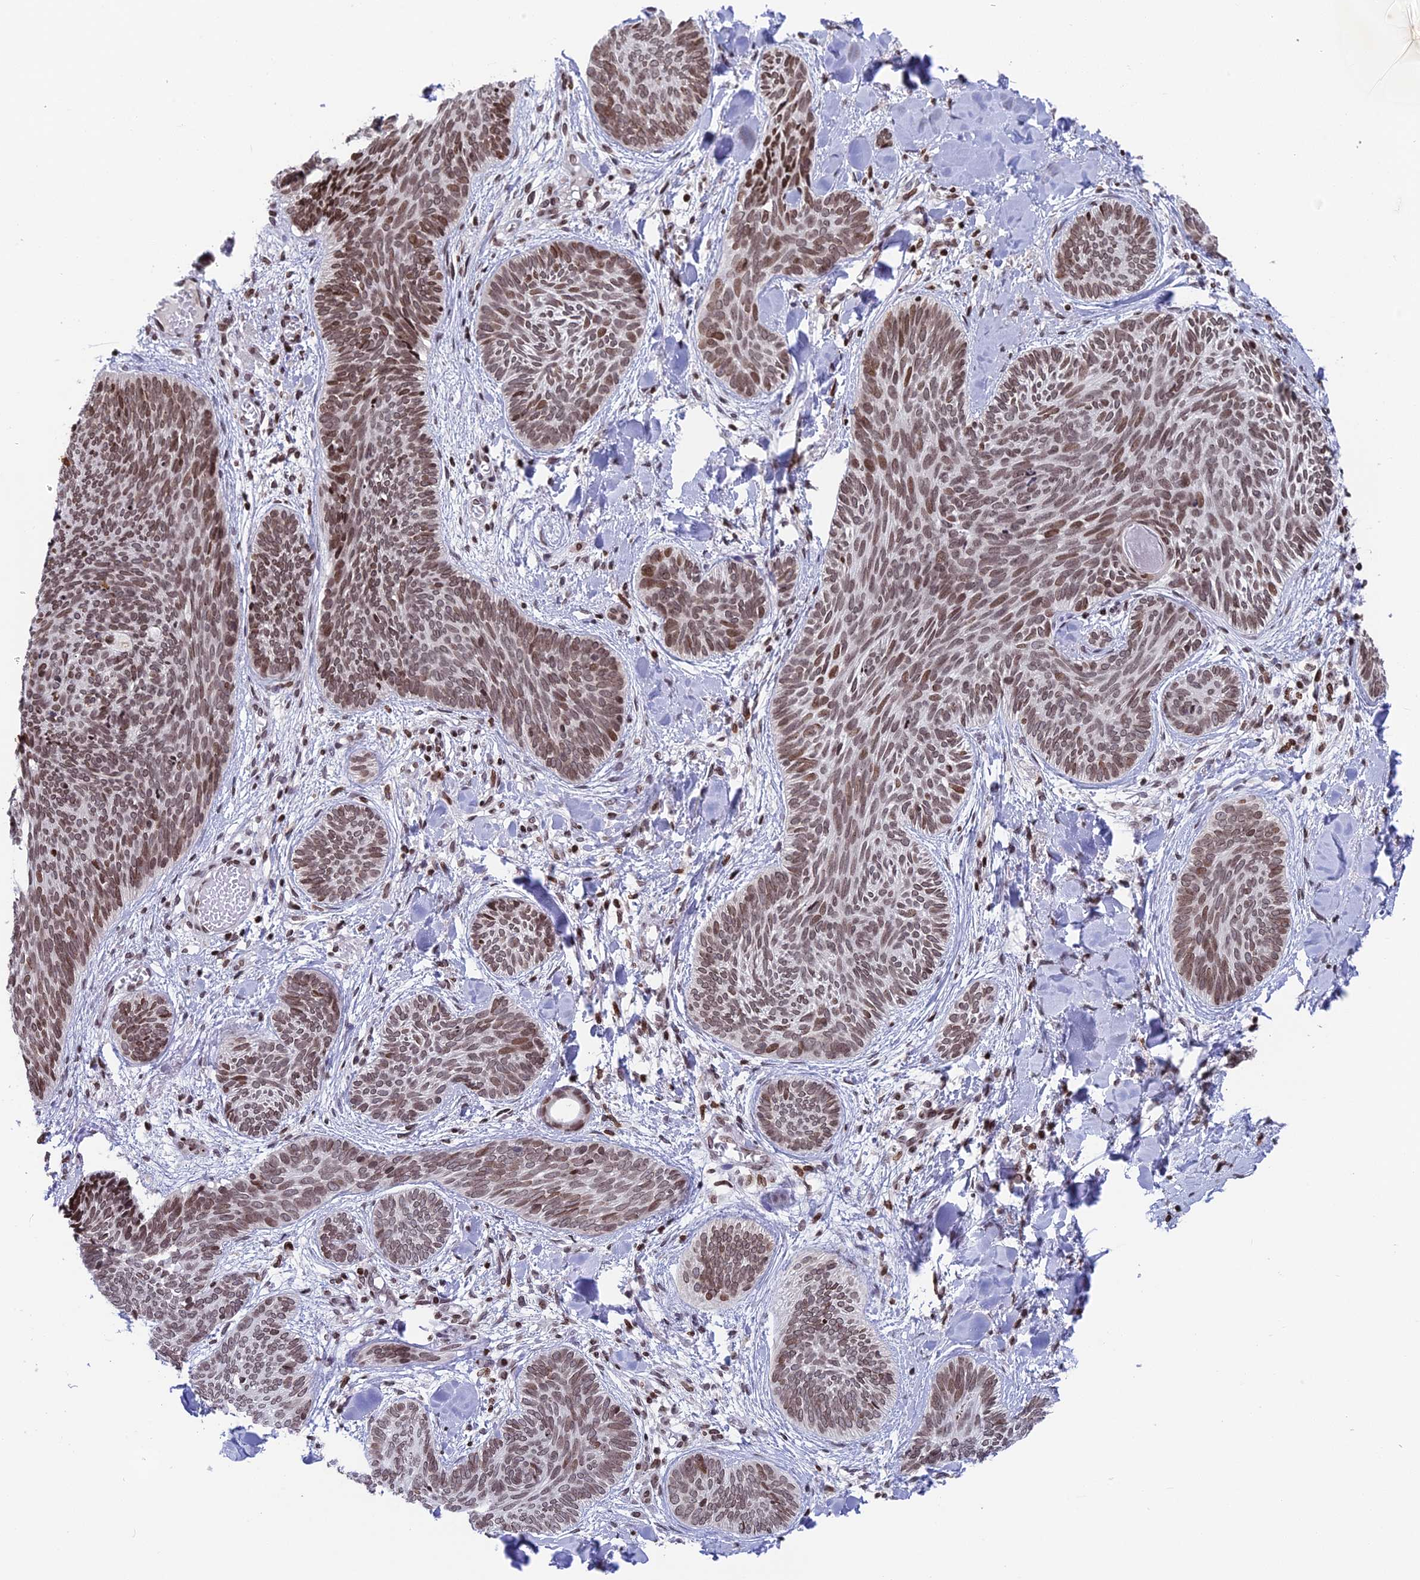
{"staining": {"intensity": "moderate", "quantity": ">75%", "location": "nuclear"}, "tissue": "skin cancer", "cell_type": "Tumor cells", "image_type": "cancer", "snomed": [{"axis": "morphology", "description": "Basal cell carcinoma"}, {"axis": "topography", "description": "Skin"}], "caption": "Immunohistochemistry (DAB (3,3'-diaminobenzidine)) staining of human basal cell carcinoma (skin) shows moderate nuclear protein expression in approximately >75% of tumor cells. (Stains: DAB (3,3'-diaminobenzidine) in brown, nuclei in blue, Microscopy: brightfield microscopy at high magnification).", "gene": "TET2", "patient": {"sex": "female", "age": 81}}